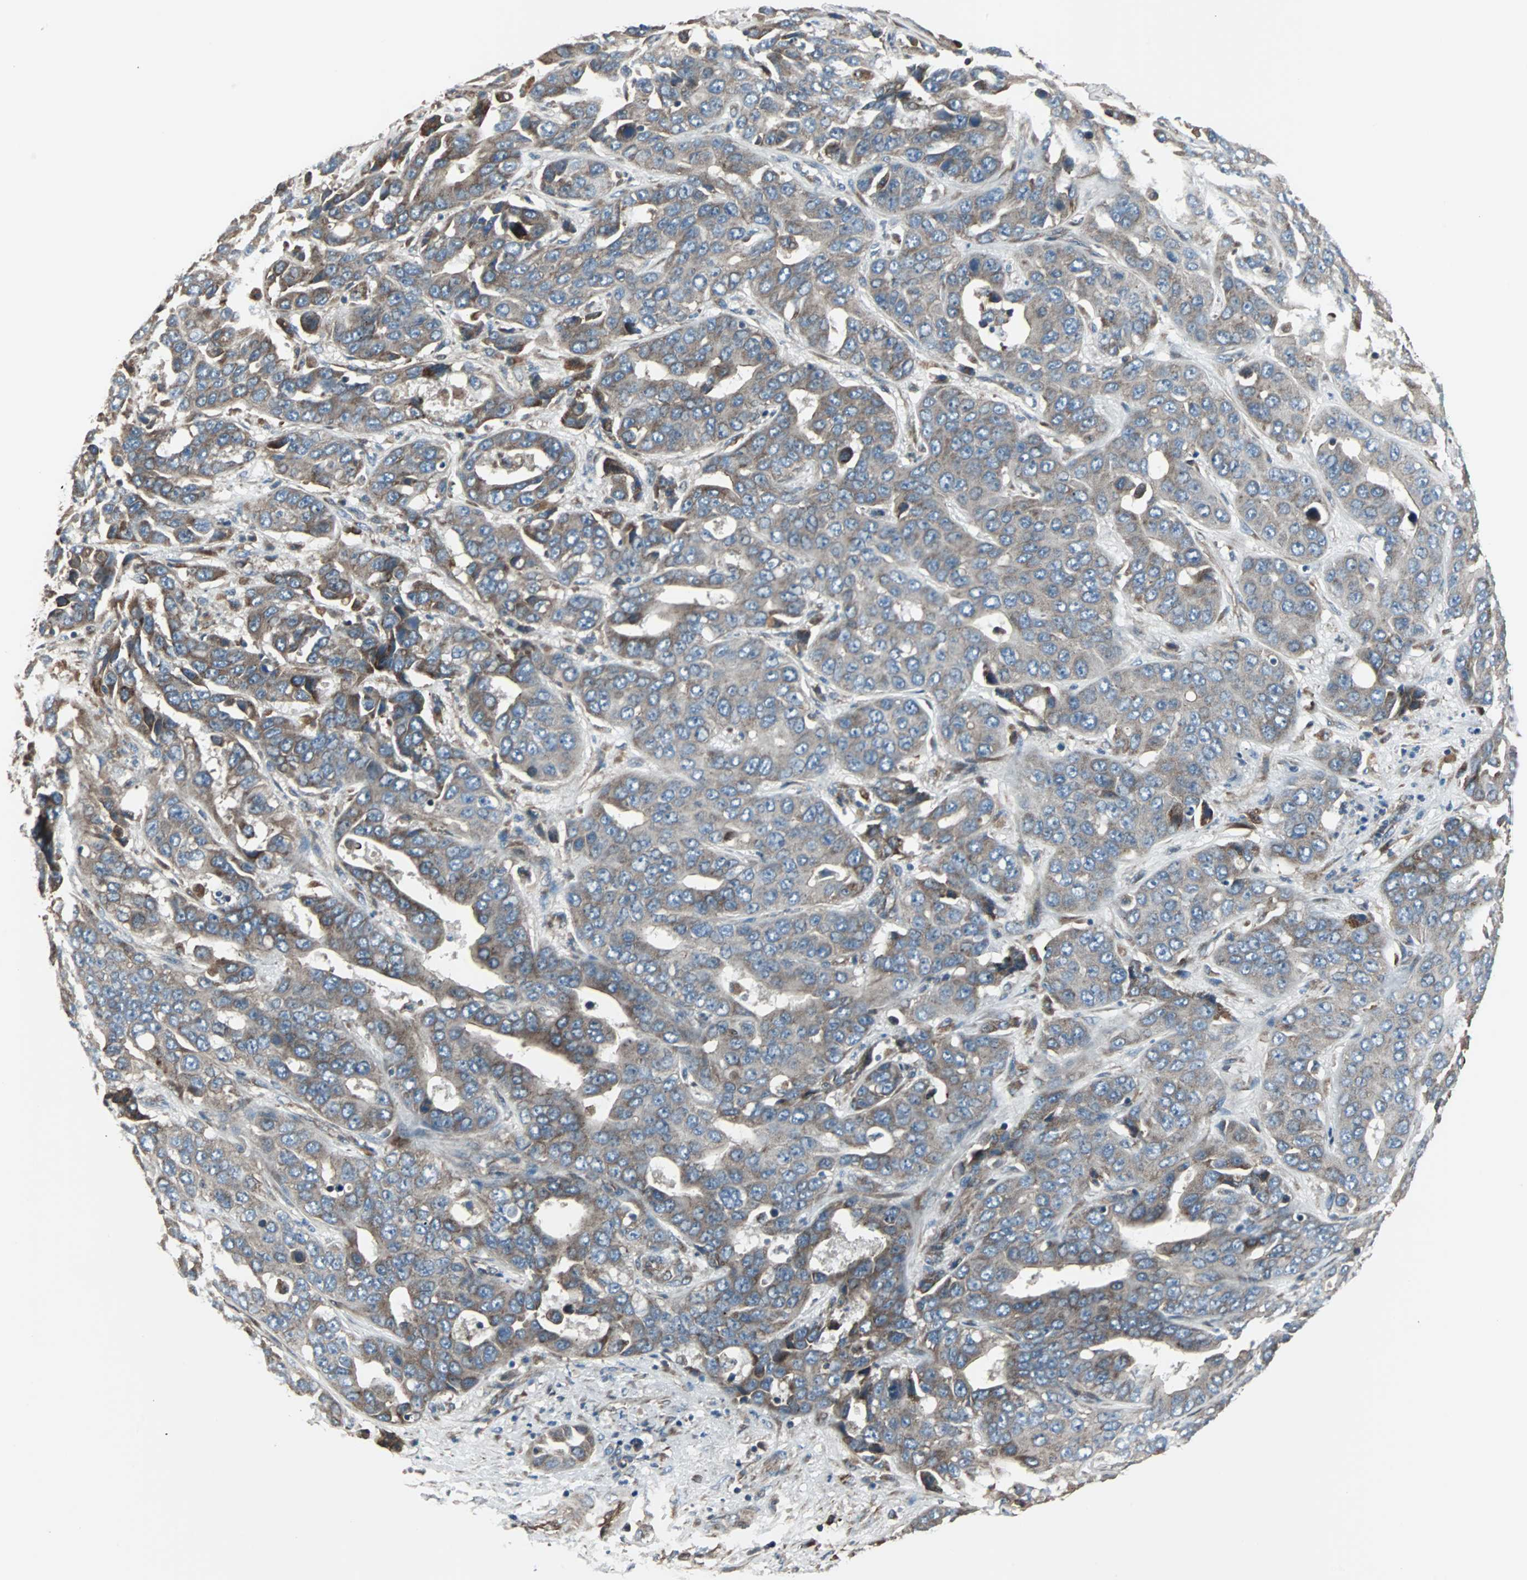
{"staining": {"intensity": "weak", "quantity": "25%-75%", "location": "cytoplasmic/membranous"}, "tissue": "liver cancer", "cell_type": "Tumor cells", "image_type": "cancer", "snomed": [{"axis": "morphology", "description": "Cholangiocarcinoma"}, {"axis": "topography", "description": "Liver"}], "caption": "Immunohistochemistry photomicrograph of neoplastic tissue: liver cancer (cholangiocarcinoma) stained using IHC demonstrates low levels of weak protein expression localized specifically in the cytoplasmic/membranous of tumor cells, appearing as a cytoplasmic/membranous brown color.", "gene": "CHP1", "patient": {"sex": "female", "age": 52}}